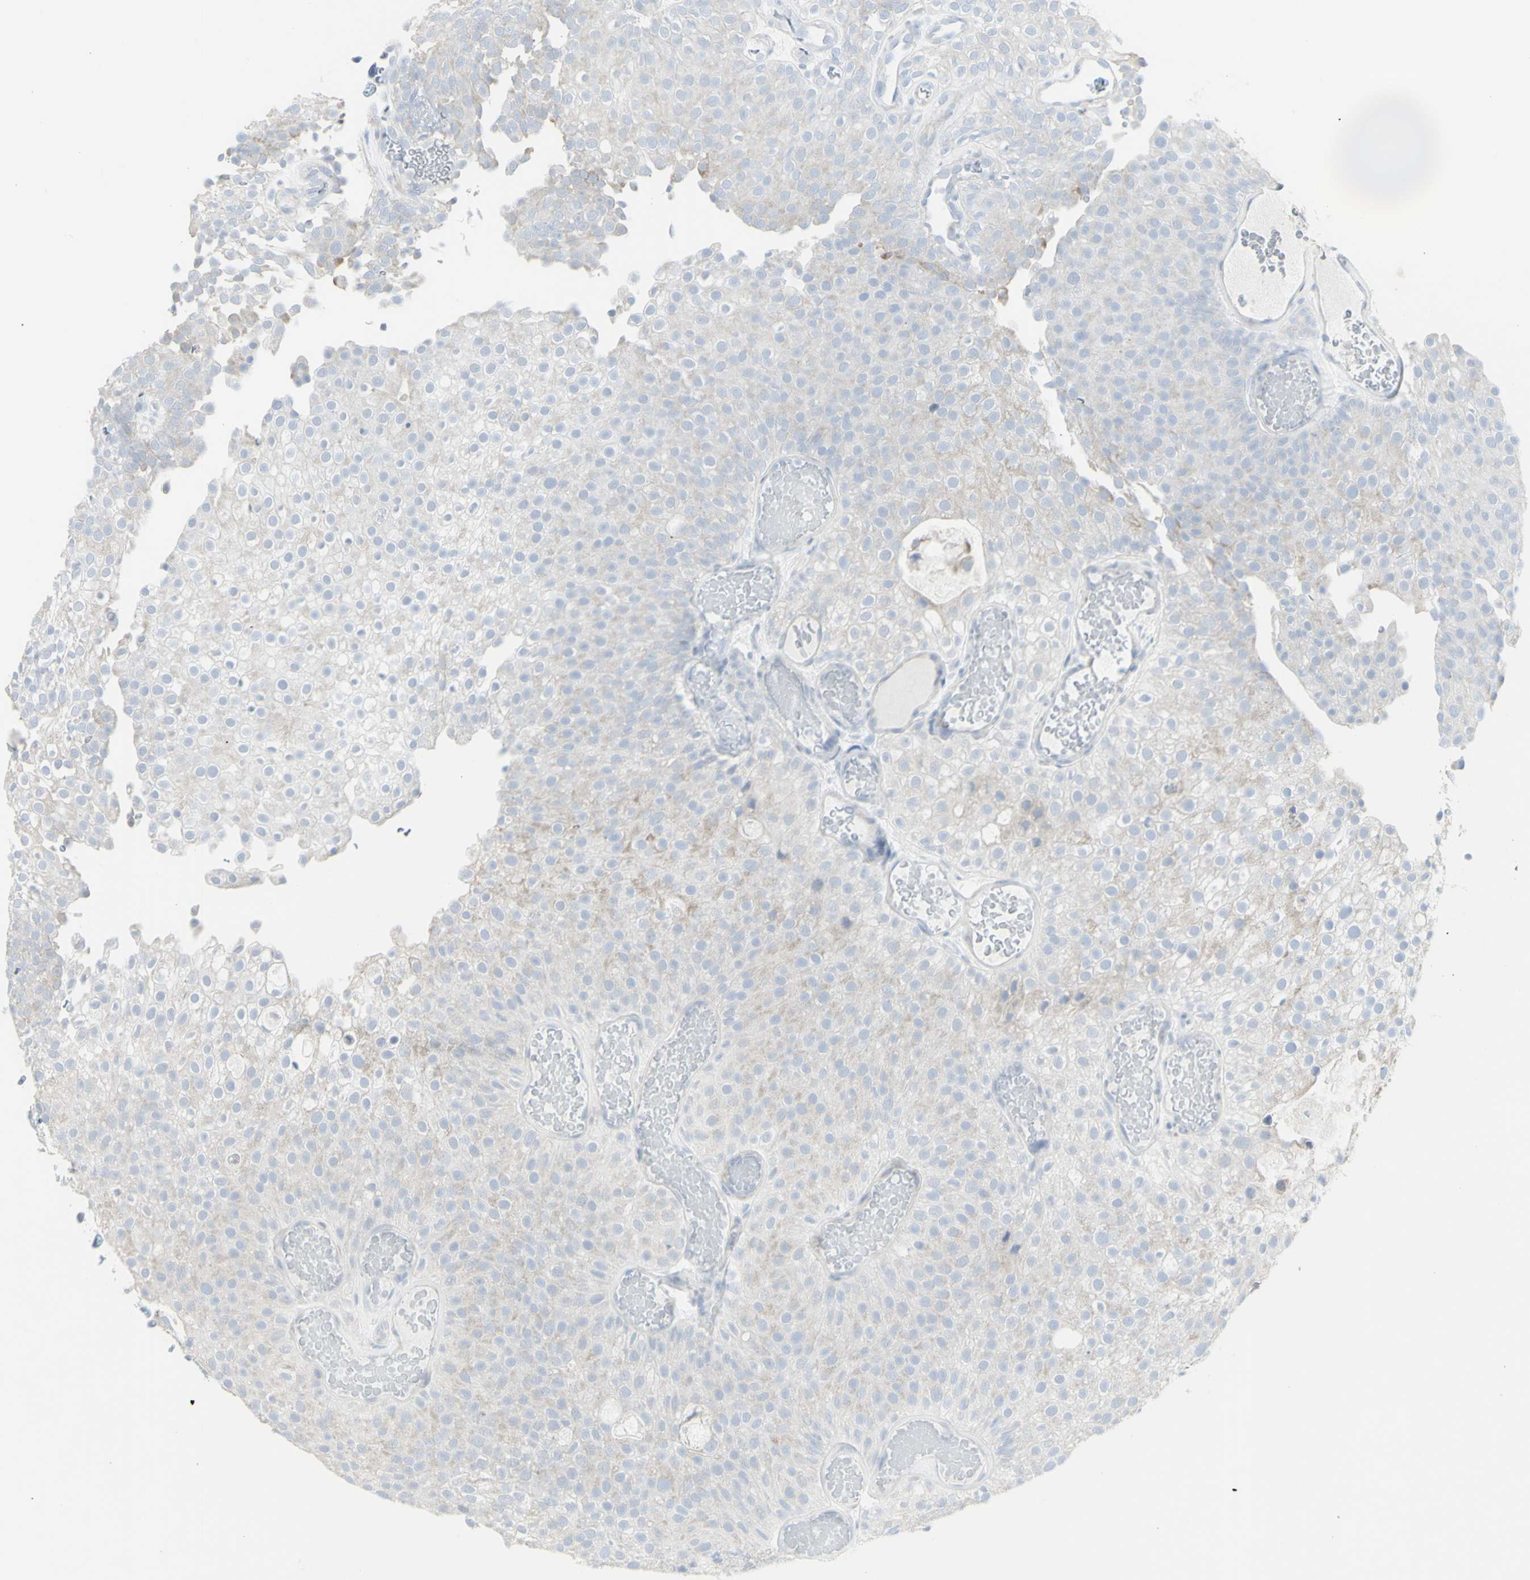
{"staining": {"intensity": "negative", "quantity": "none", "location": "none"}, "tissue": "urothelial cancer", "cell_type": "Tumor cells", "image_type": "cancer", "snomed": [{"axis": "morphology", "description": "Urothelial carcinoma, Low grade"}, {"axis": "topography", "description": "Urinary bladder"}], "caption": "The histopathology image exhibits no significant positivity in tumor cells of urothelial cancer.", "gene": "ENSG00000198211", "patient": {"sex": "male", "age": 78}}